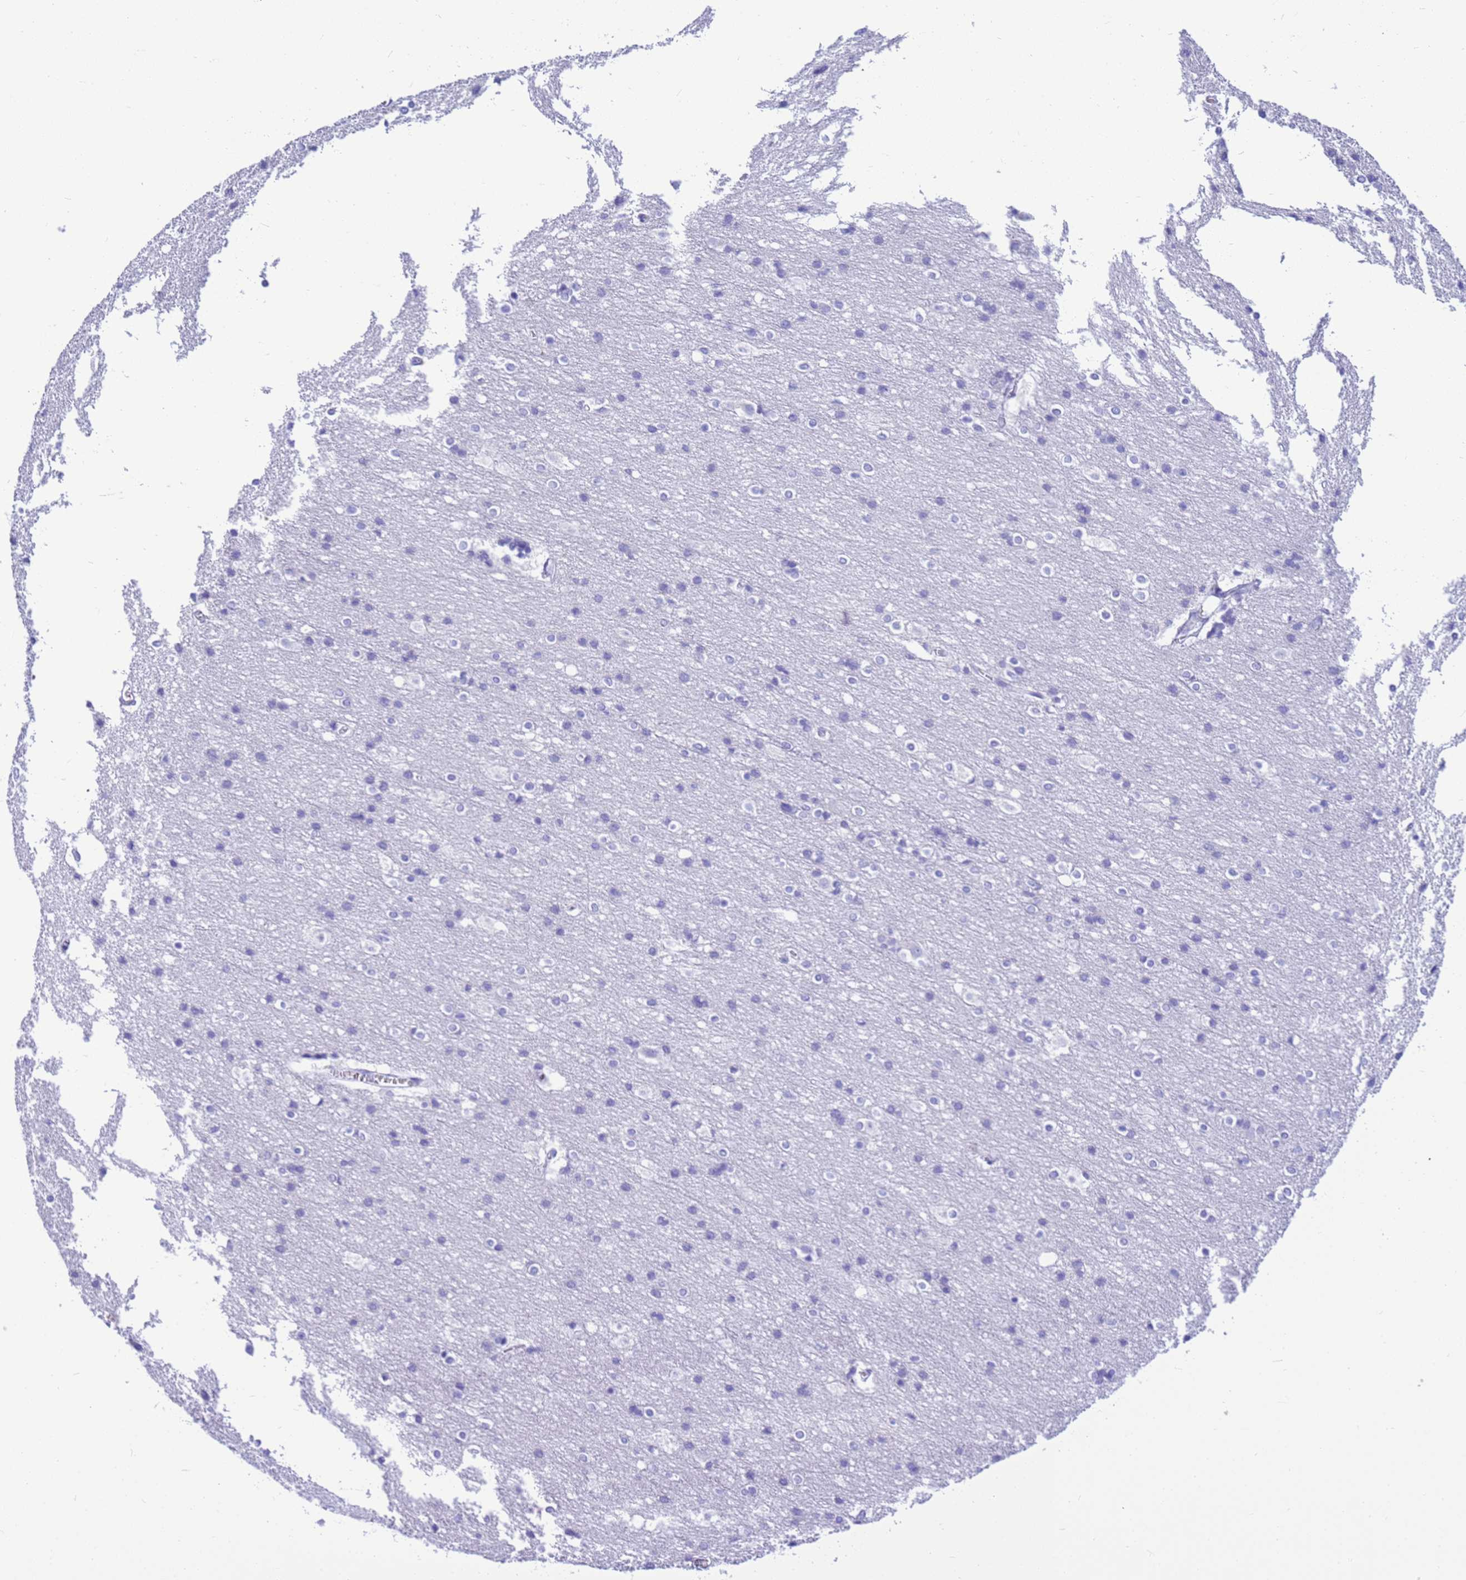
{"staining": {"intensity": "negative", "quantity": "none", "location": "none"}, "tissue": "cerebral cortex", "cell_type": "Endothelial cells", "image_type": "normal", "snomed": [{"axis": "morphology", "description": "Normal tissue, NOS"}, {"axis": "topography", "description": "Cerebral cortex"}], "caption": "This image is of normal cerebral cortex stained with IHC to label a protein in brown with the nuclei are counter-stained blue. There is no positivity in endothelial cells.", "gene": "STATH", "patient": {"sex": "male", "age": 54}}